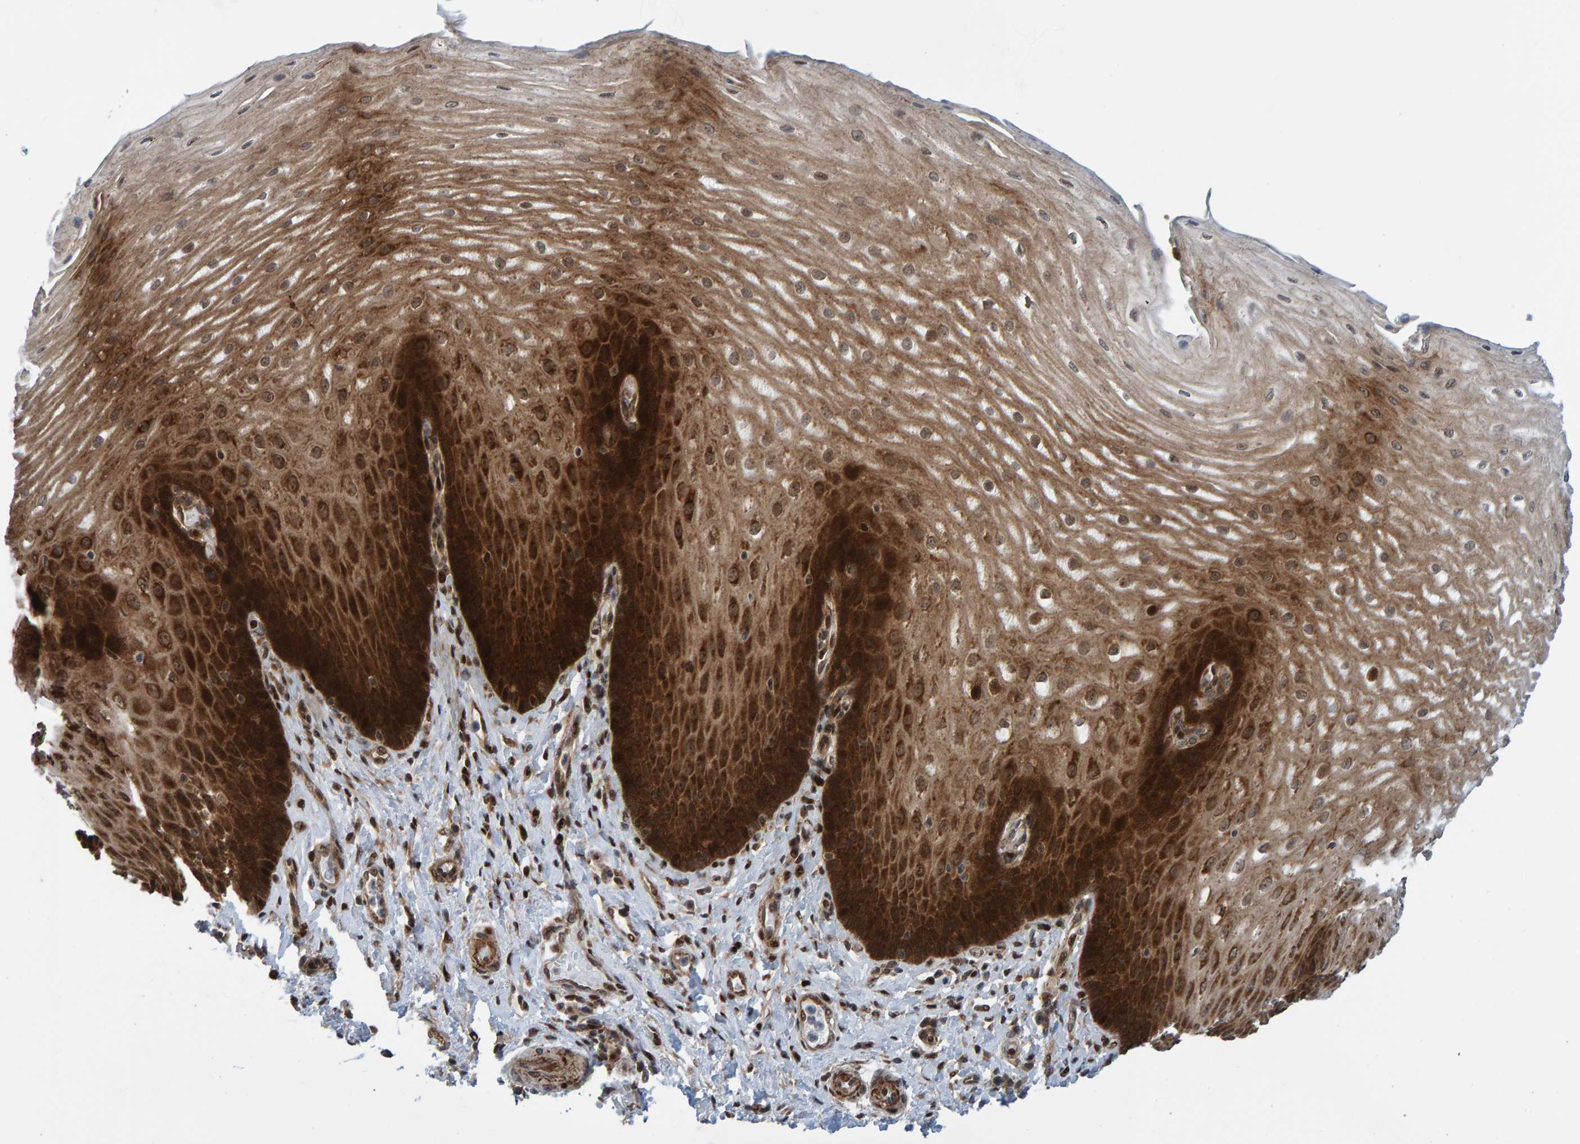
{"staining": {"intensity": "strong", "quantity": ">75%", "location": "cytoplasmic/membranous"}, "tissue": "esophagus", "cell_type": "Squamous epithelial cells", "image_type": "normal", "snomed": [{"axis": "morphology", "description": "Normal tissue, NOS"}, {"axis": "topography", "description": "Esophagus"}], "caption": "IHC micrograph of benign esophagus: esophagus stained using immunohistochemistry exhibits high levels of strong protein expression localized specifically in the cytoplasmic/membranous of squamous epithelial cells, appearing as a cytoplasmic/membranous brown color.", "gene": "ZNF366", "patient": {"sex": "male", "age": 54}}